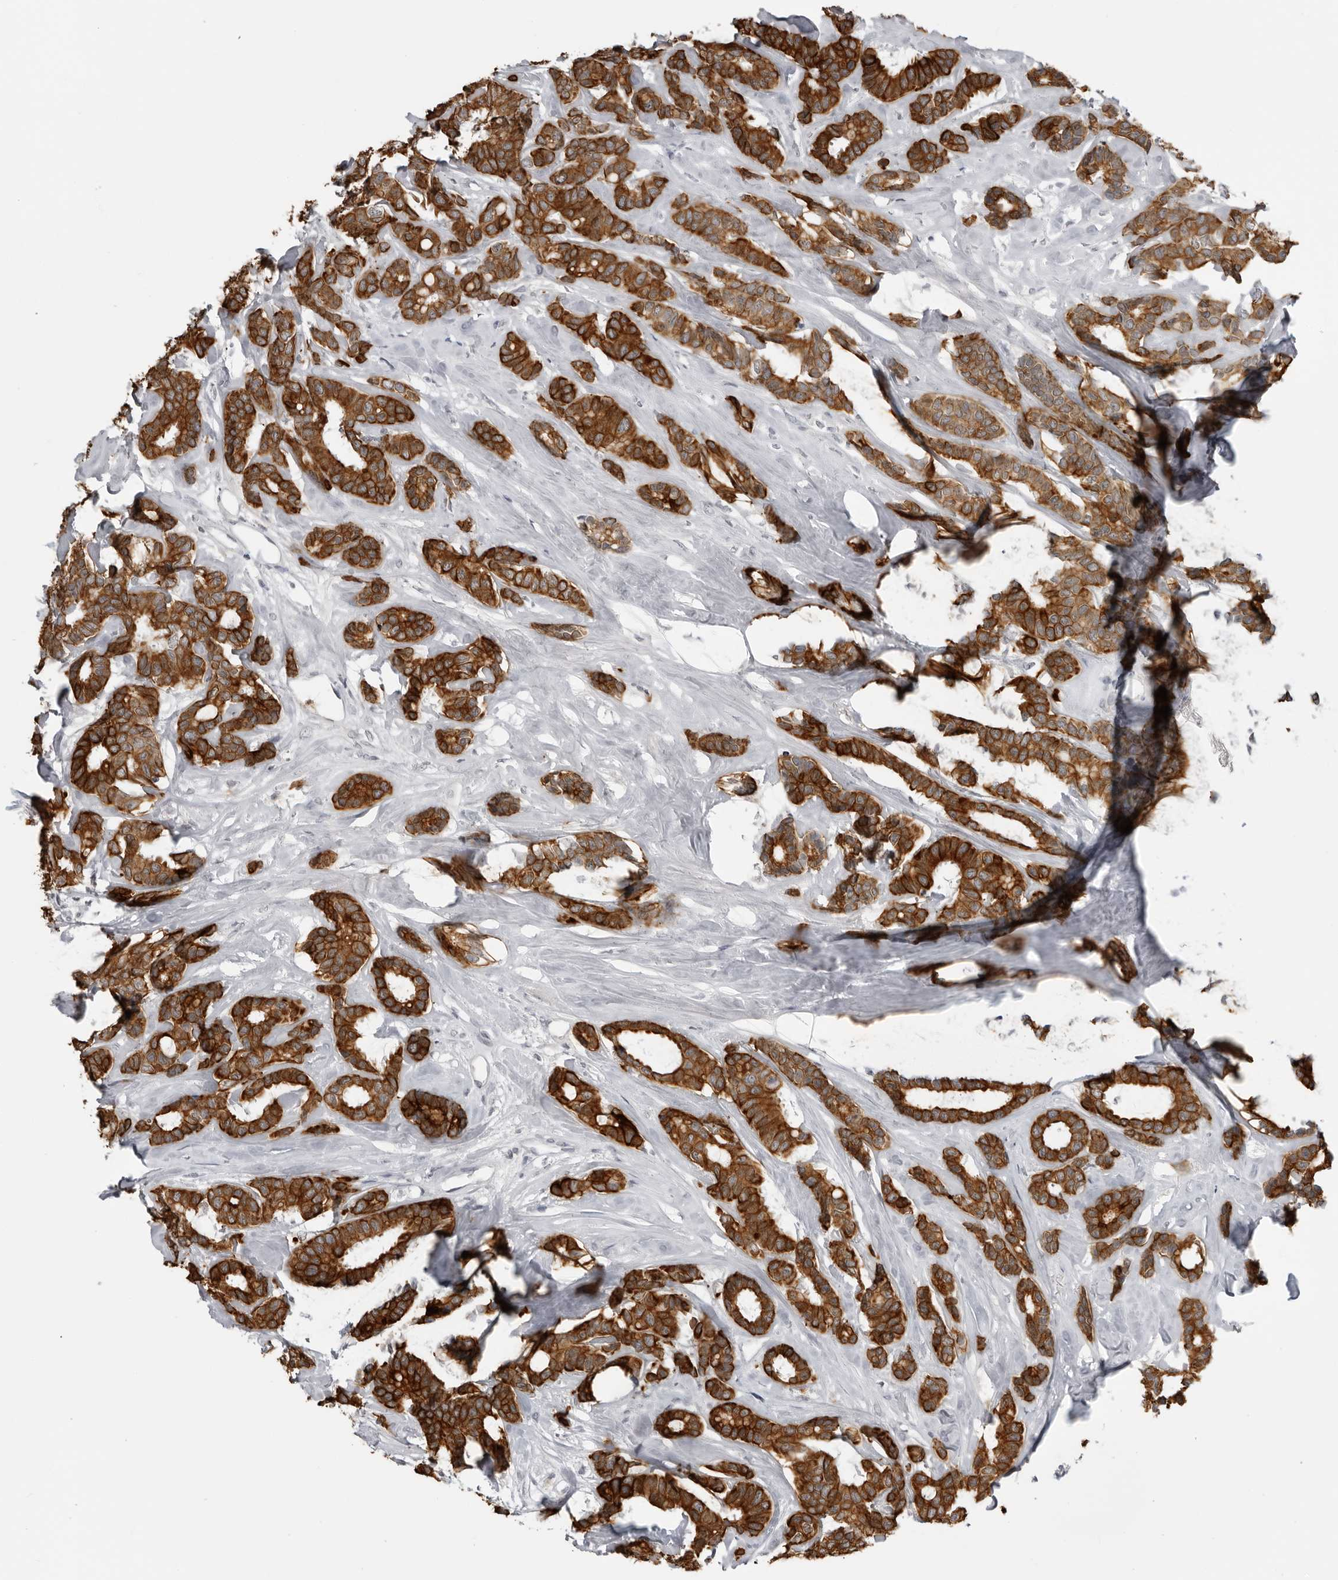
{"staining": {"intensity": "strong", "quantity": ">75%", "location": "cytoplasmic/membranous"}, "tissue": "breast cancer", "cell_type": "Tumor cells", "image_type": "cancer", "snomed": [{"axis": "morphology", "description": "Duct carcinoma"}, {"axis": "topography", "description": "Breast"}], "caption": "IHC image of human breast cancer stained for a protein (brown), which demonstrates high levels of strong cytoplasmic/membranous positivity in about >75% of tumor cells.", "gene": "SERPINF2", "patient": {"sex": "female", "age": 87}}